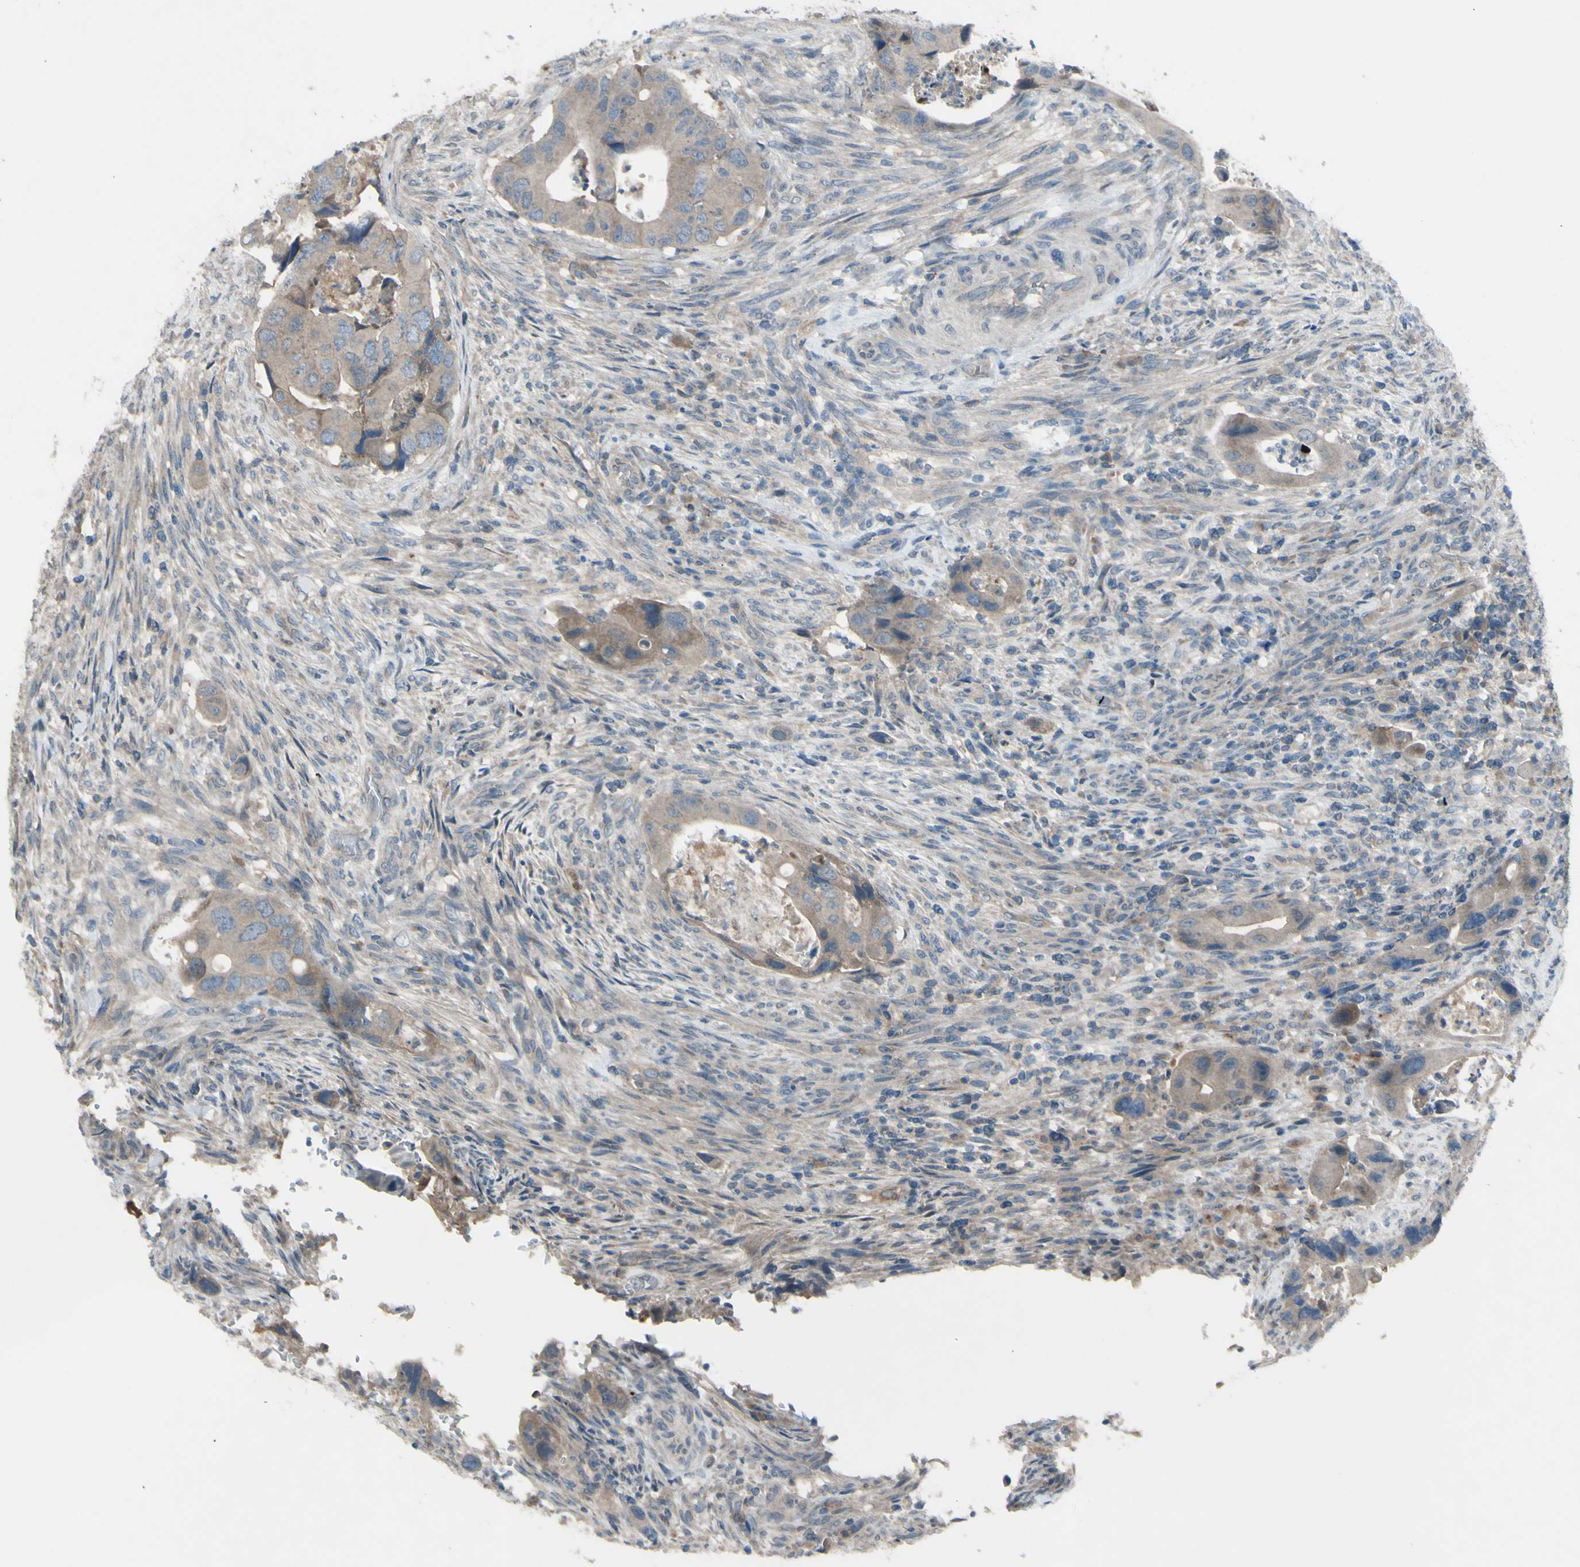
{"staining": {"intensity": "weak", "quantity": ">75%", "location": "cytoplasmic/membranous"}, "tissue": "colorectal cancer", "cell_type": "Tumor cells", "image_type": "cancer", "snomed": [{"axis": "morphology", "description": "Adenocarcinoma, NOS"}, {"axis": "topography", "description": "Rectum"}], "caption": "Immunohistochemistry (IHC) of colorectal cancer (adenocarcinoma) demonstrates low levels of weak cytoplasmic/membranous expression in approximately >75% of tumor cells.", "gene": "AFP", "patient": {"sex": "female", "age": 57}}